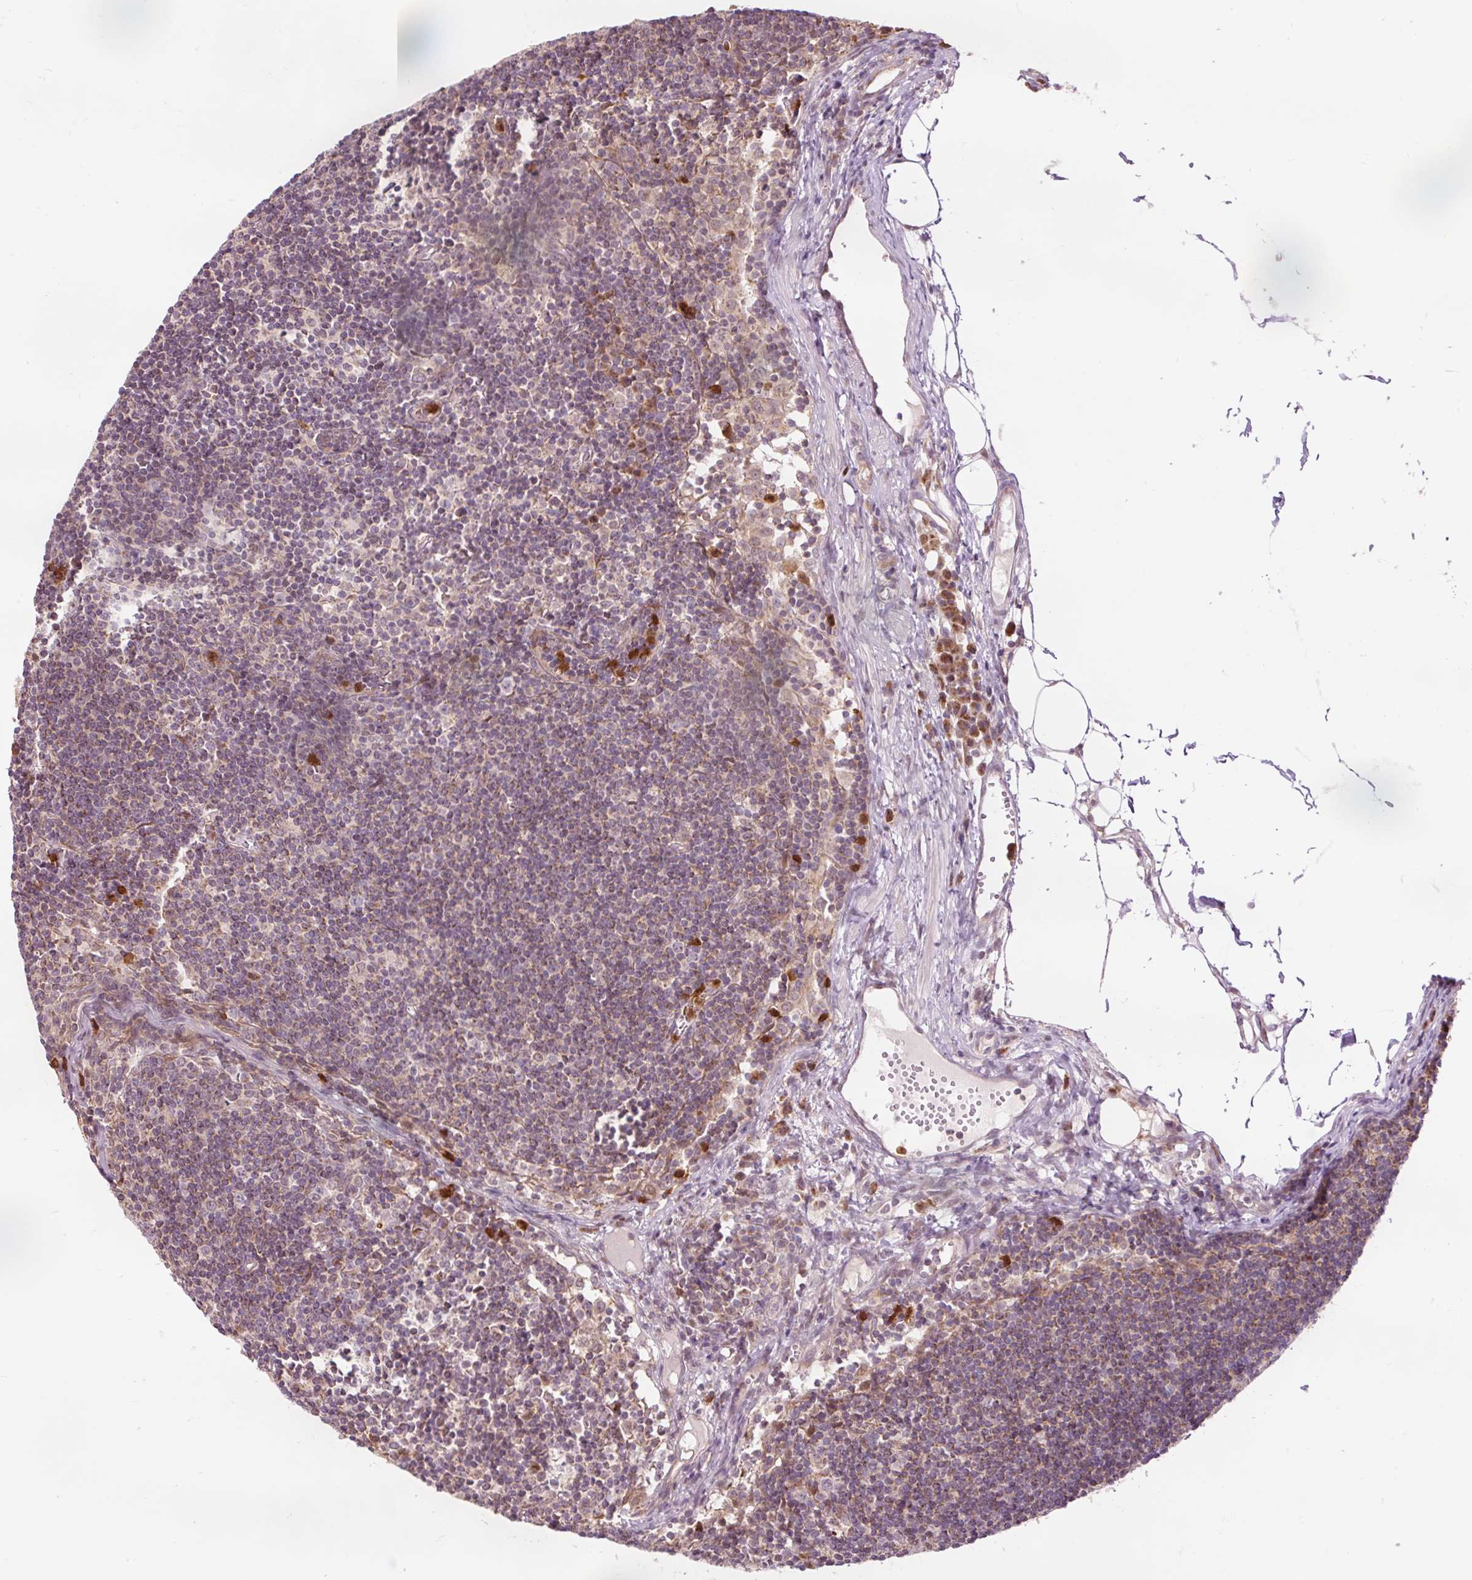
{"staining": {"intensity": "weak", "quantity": "<25%", "location": "cytoplasmic/membranous"}, "tissue": "lymph node", "cell_type": "Germinal center cells", "image_type": "normal", "snomed": [{"axis": "morphology", "description": "Normal tissue, NOS"}, {"axis": "topography", "description": "Lymph node"}], "caption": "The micrograph demonstrates no significant expression in germinal center cells of lymph node. (DAB (3,3'-diaminobenzidine) IHC visualized using brightfield microscopy, high magnification).", "gene": "PRDX5", "patient": {"sex": "female", "age": 29}}